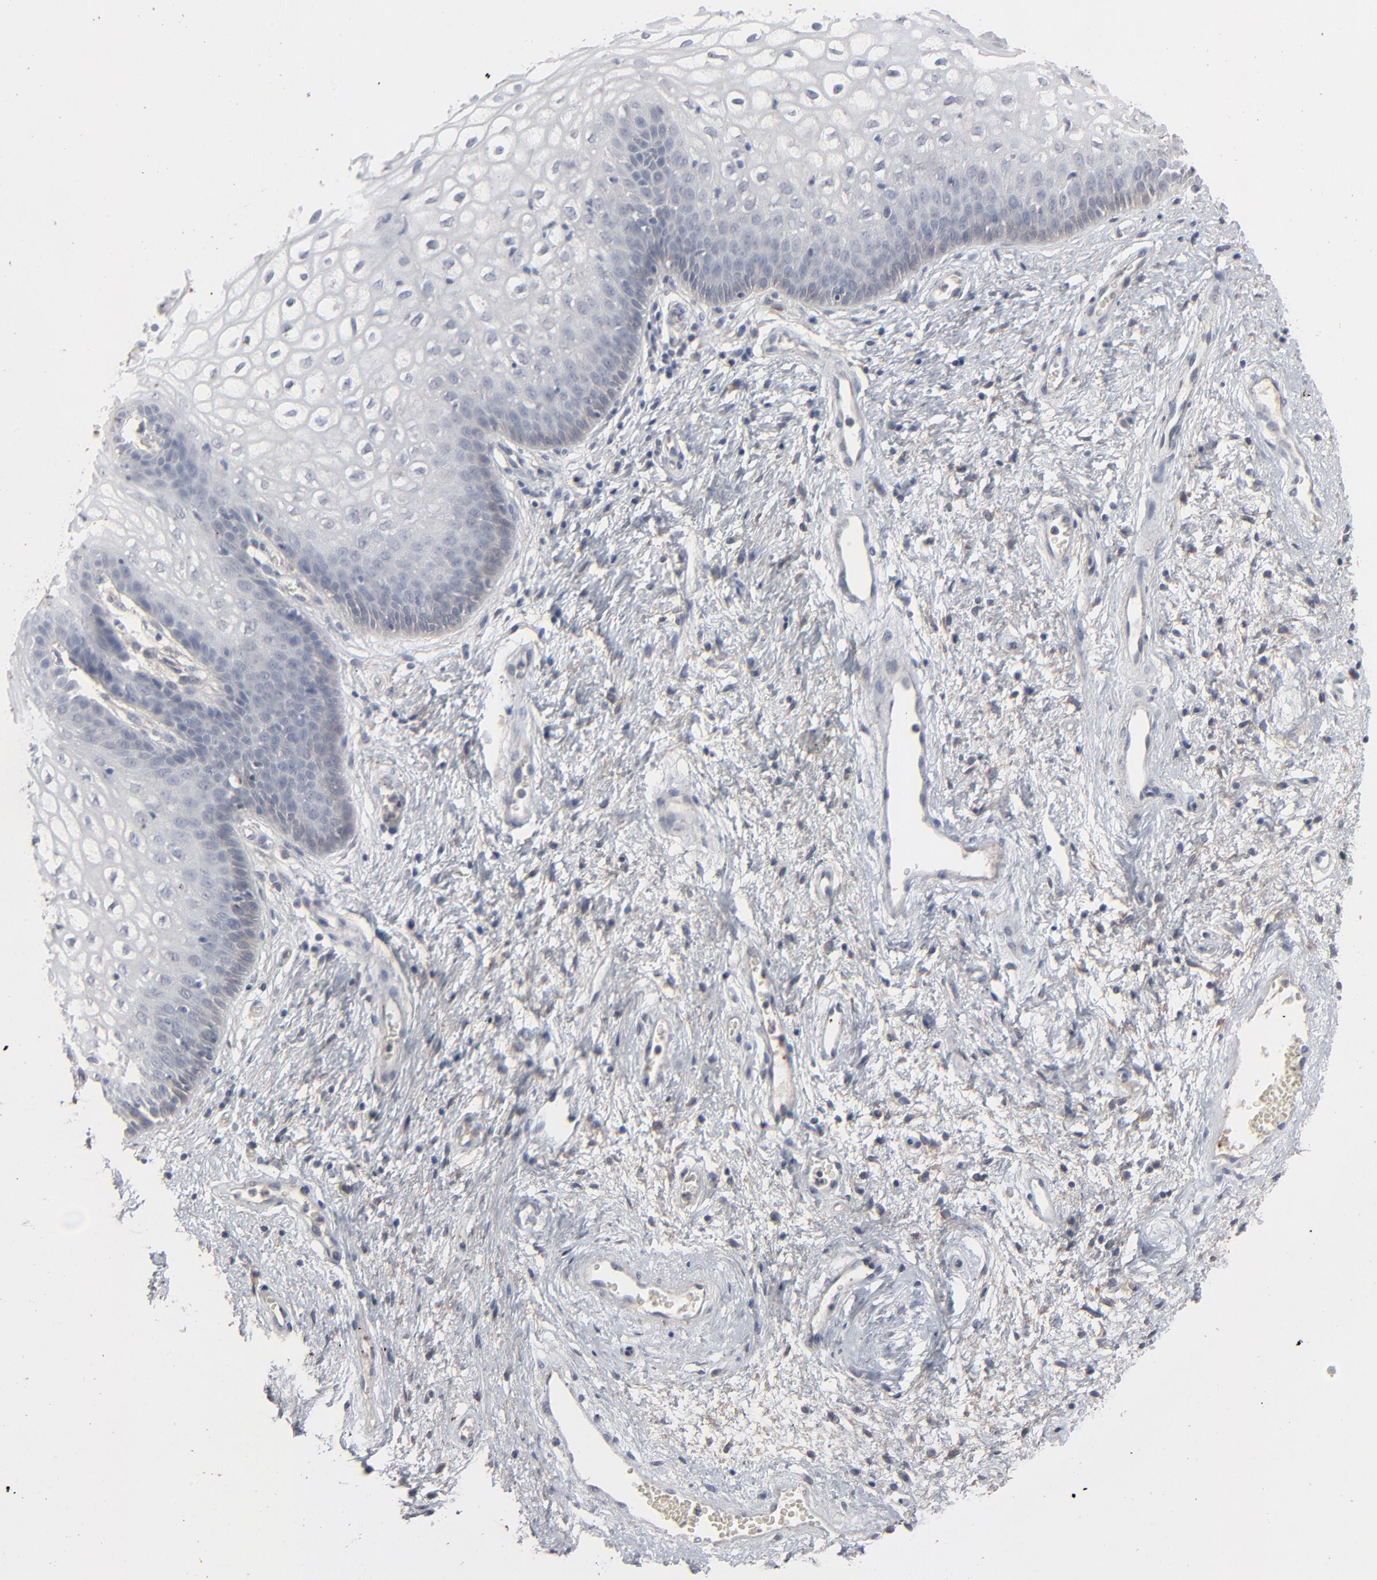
{"staining": {"intensity": "moderate", "quantity": "25%-75%", "location": "cytoplasmic/membranous"}, "tissue": "vagina", "cell_type": "Squamous epithelial cells", "image_type": "normal", "snomed": [{"axis": "morphology", "description": "Normal tissue, NOS"}, {"axis": "topography", "description": "Vagina"}], "caption": "Protein expression analysis of normal vagina displays moderate cytoplasmic/membranous expression in about 25%-75% of squamous epithelial cells.", "gene": "JAM3", "patient": {"sex": "female", "age": 34}}